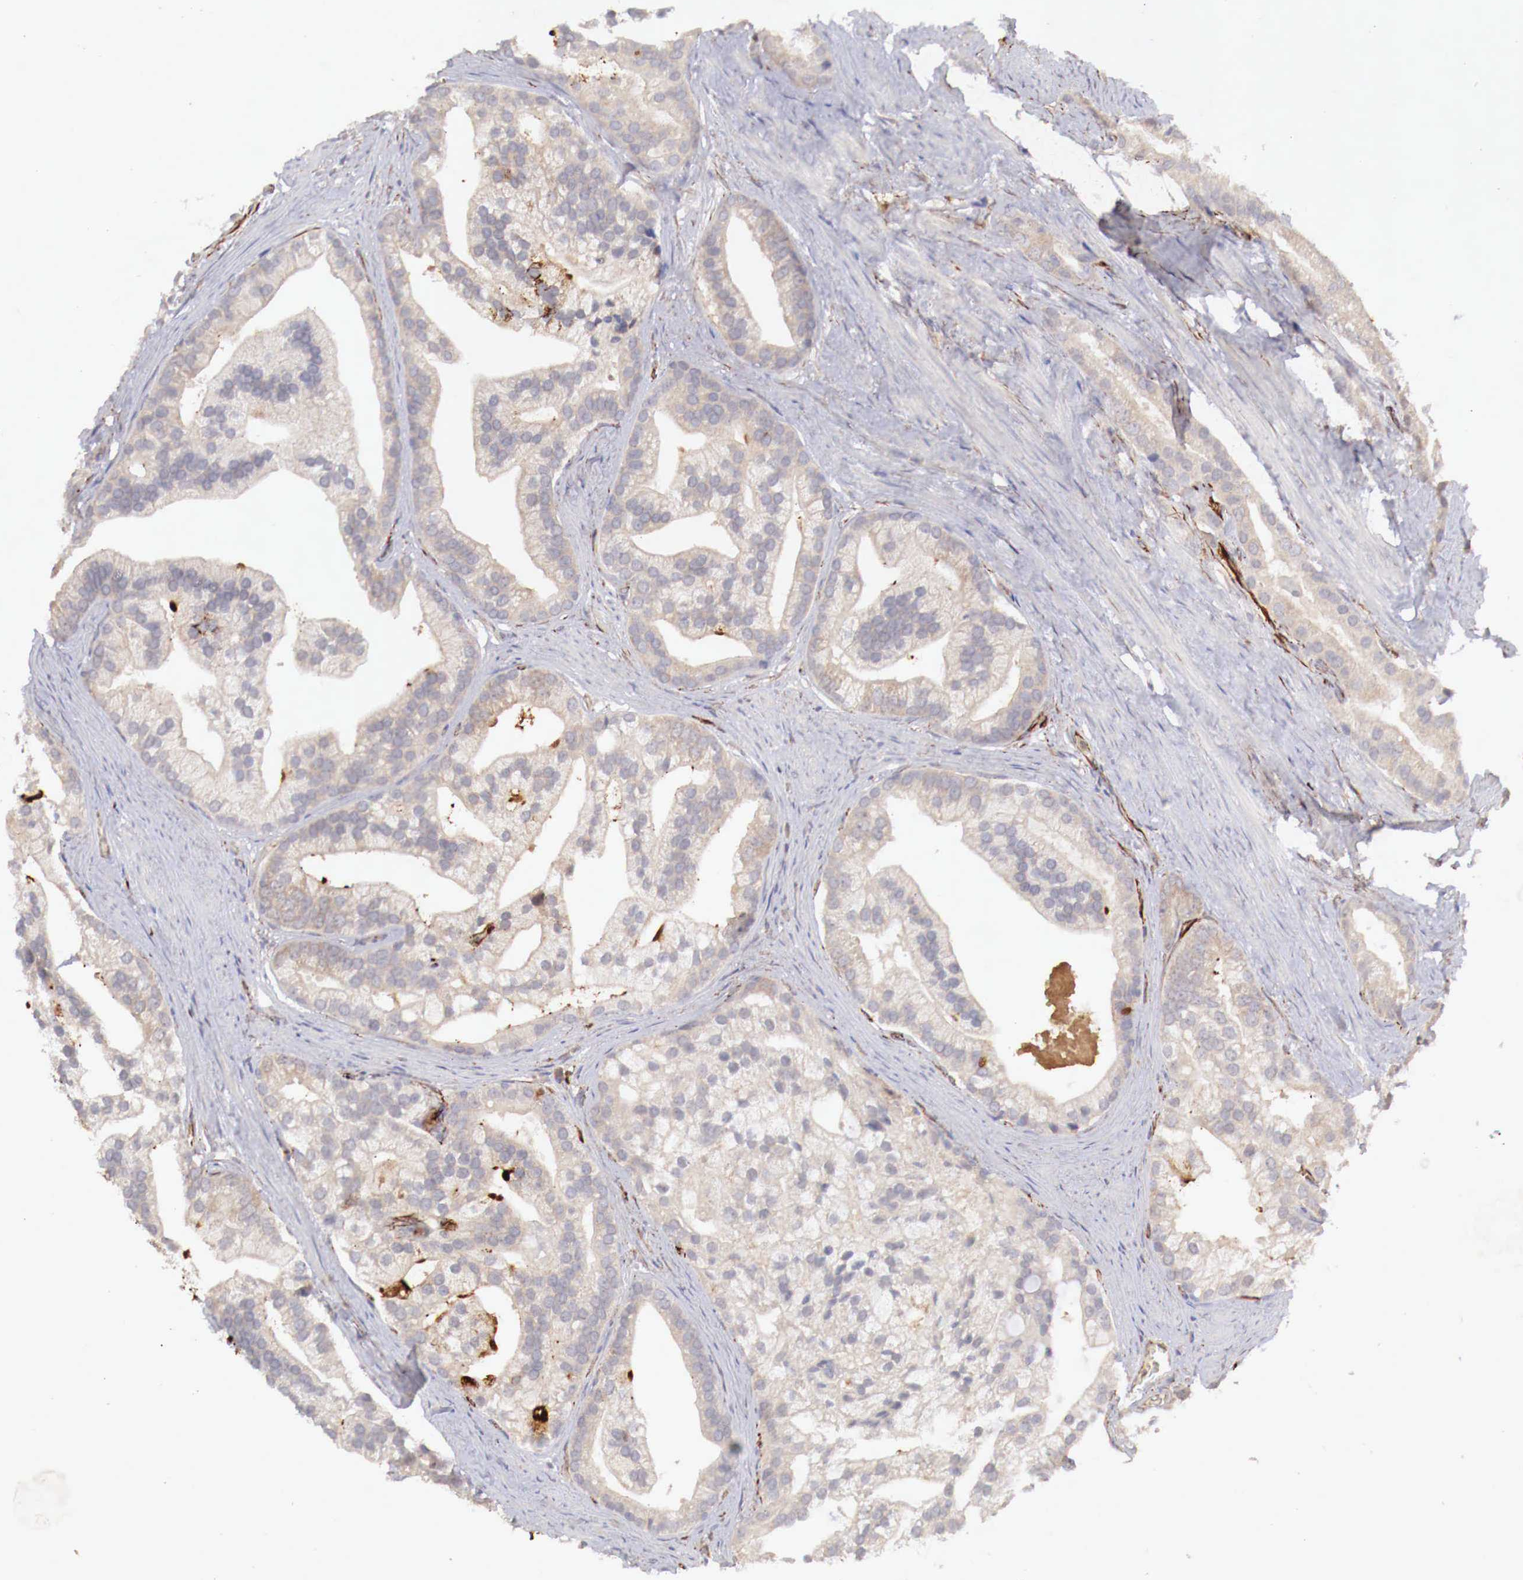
{"staining": {"intensity": "negative", "quantity": "none", "location": "none"}, "tissue": "prostate cancer", "cell_type": "Tumor cells", "image_type": "cancer", "snomed": [{"axis": "morphology", "description": "Adenocarcinoma, Medium grade"}, {"axis": "topography", "description": "Prostate"}], "caption": "Micrograph shows no protein staining in tumor cells of prostate cancer tissue. (DAB (3,3'-diaminobenzidine) IHC with hematoxylin counter stain).", "gene": "WT1", "patient": {"sex": "male", "age": 65}}